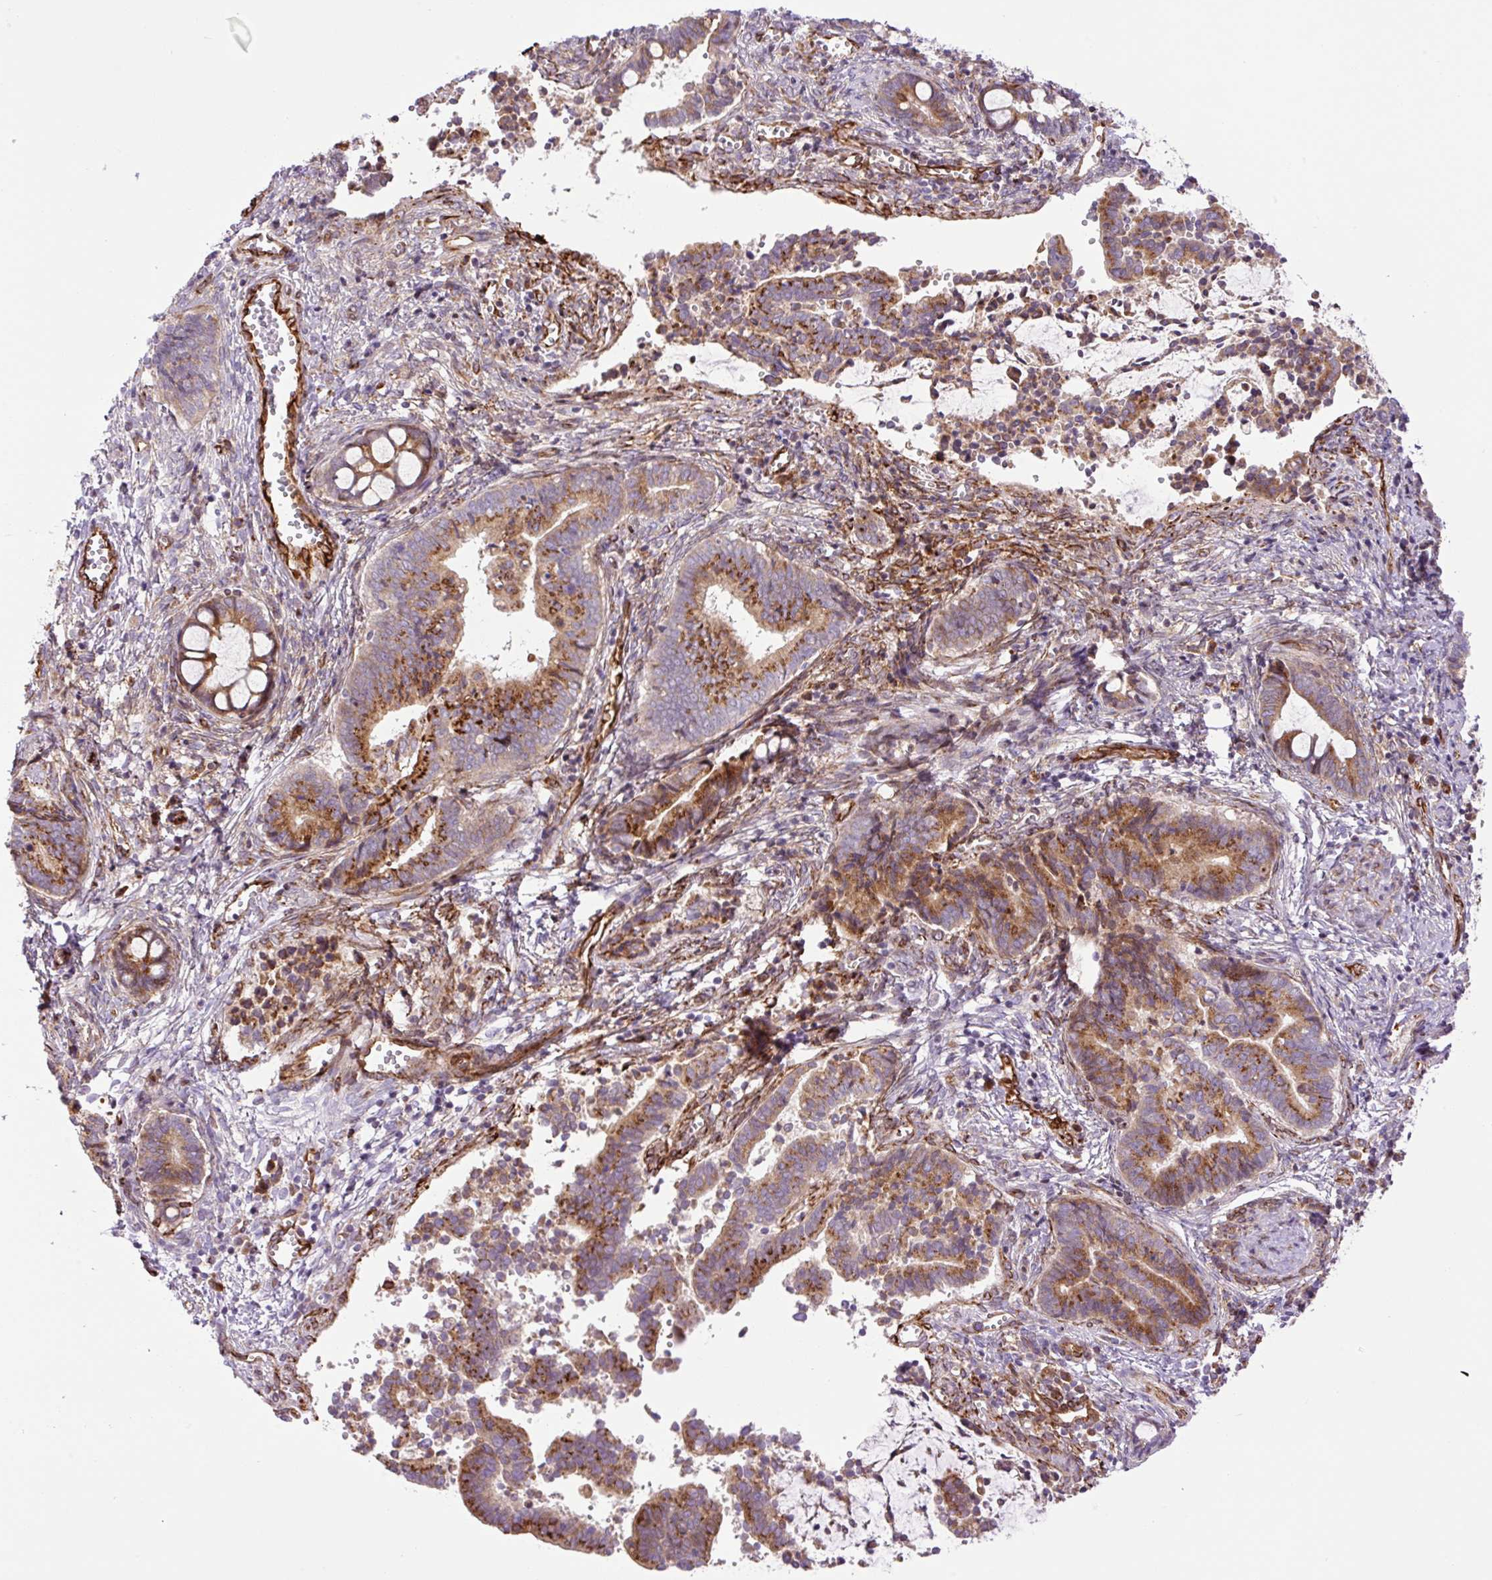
{"staining": {"intensity": "strong", "quantity": ">75%", "location": "cytoplasmic/membranous"}, "tissue": "cervical cancer", "cell_type": "Tumor cells", "image_type": "cancer", "snomed": [{"axis": "morphology", "description": "Adenocarcinoma, NOS"}, {"axis": "topography", "description": "Cervix"}], "caption": "There is high levels of strong cytoplasmic/membranous expression in tumor cells of cervical cancer (adenocarcinoma), as demonstrated by immunohistochemical staining (brown color).", "gene": "RAB30", "patient": {"sex": "female", "age": 44}}